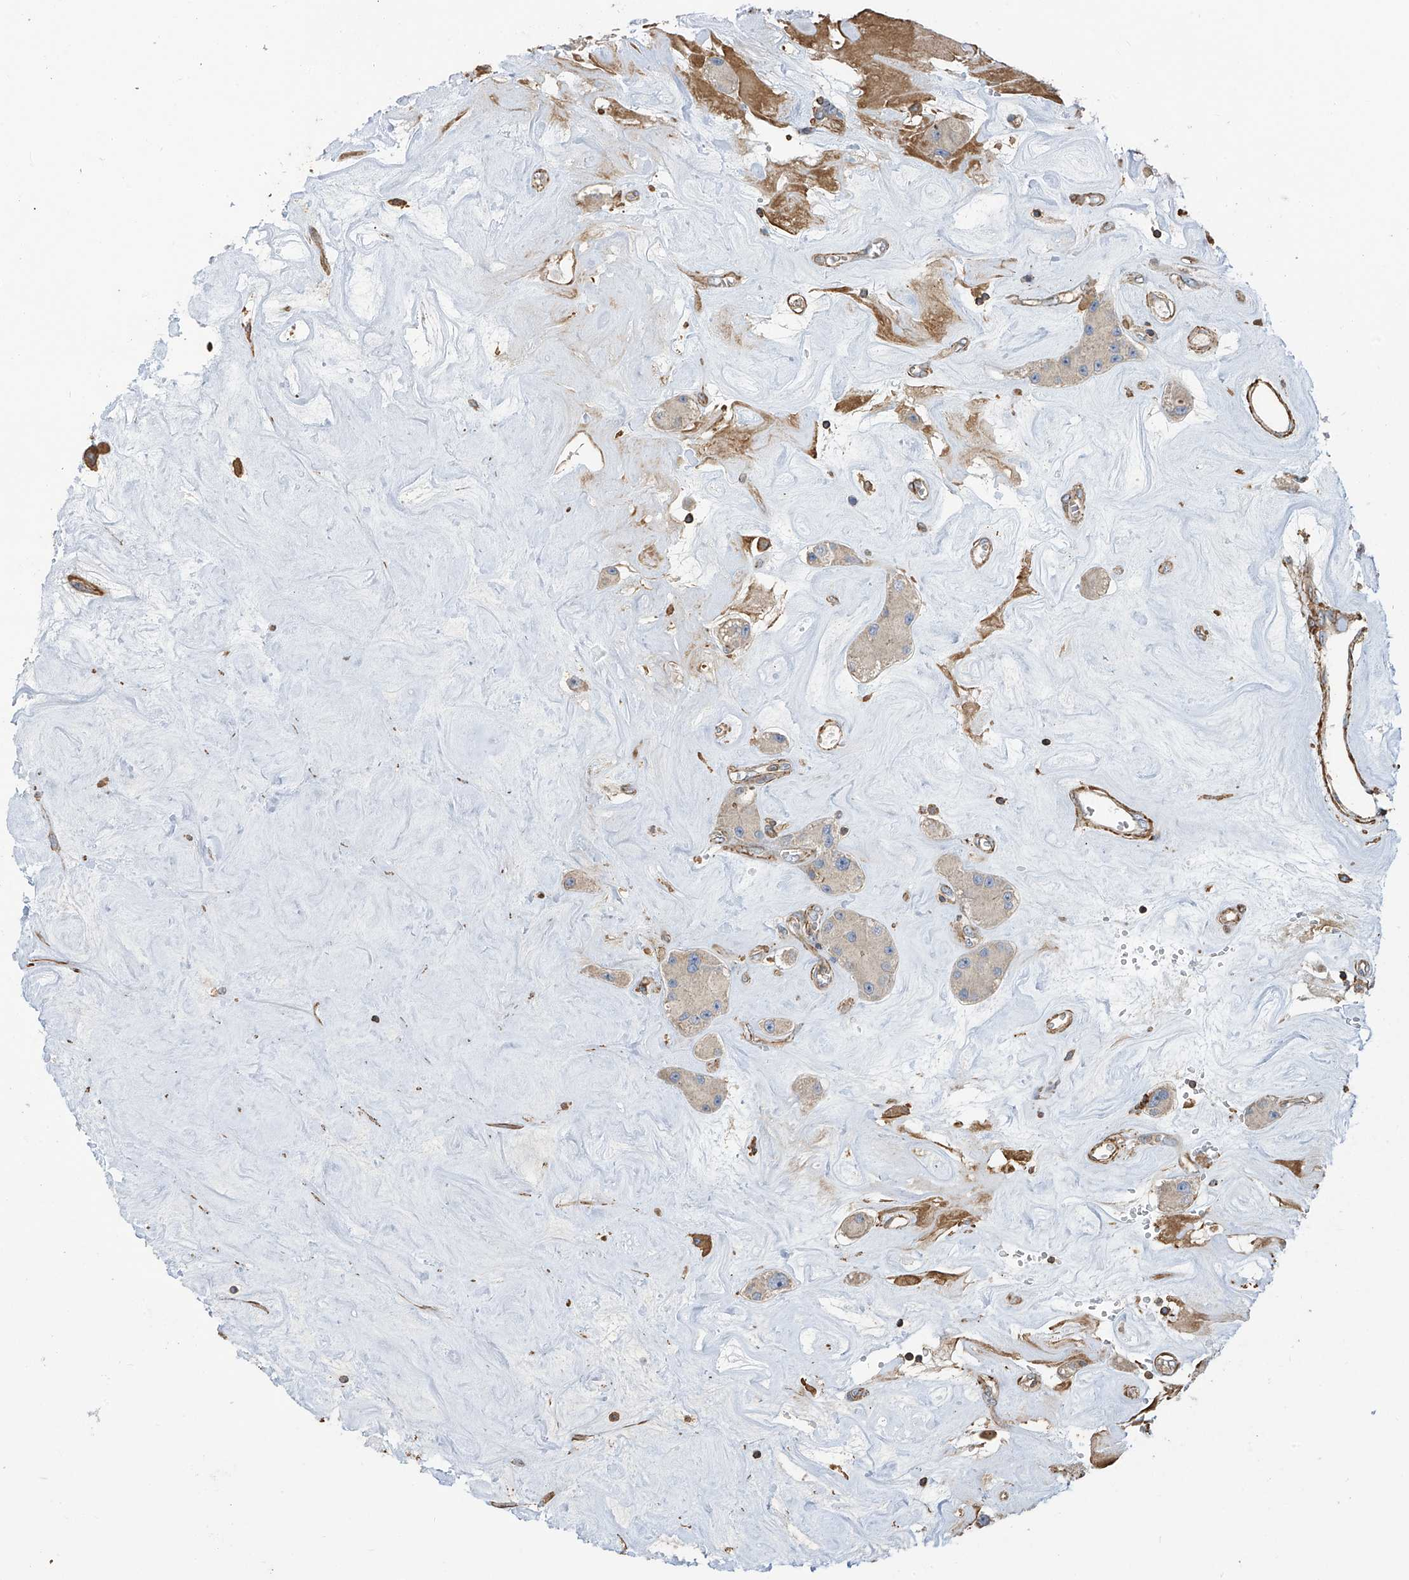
{"staining": {"intensity": "negative", "quantity": "none", "location": "none"}, "tissue": "carcinoid", "cell_type": "Tumor cells", "image_type": "cancer", "snomed": [{"axis": "morphology", "description": "Carcinoid, malignant, NOS"}, {"axis": "topography", "description": "Pancreas"}], "caption": "This is an immunohistochemistry (IHC) photomicrograph of malignant carcinoid. There is no expression in tumor cells.", "gene": "SLC43A3", "patient": {"sex": "male", "age": 41}}